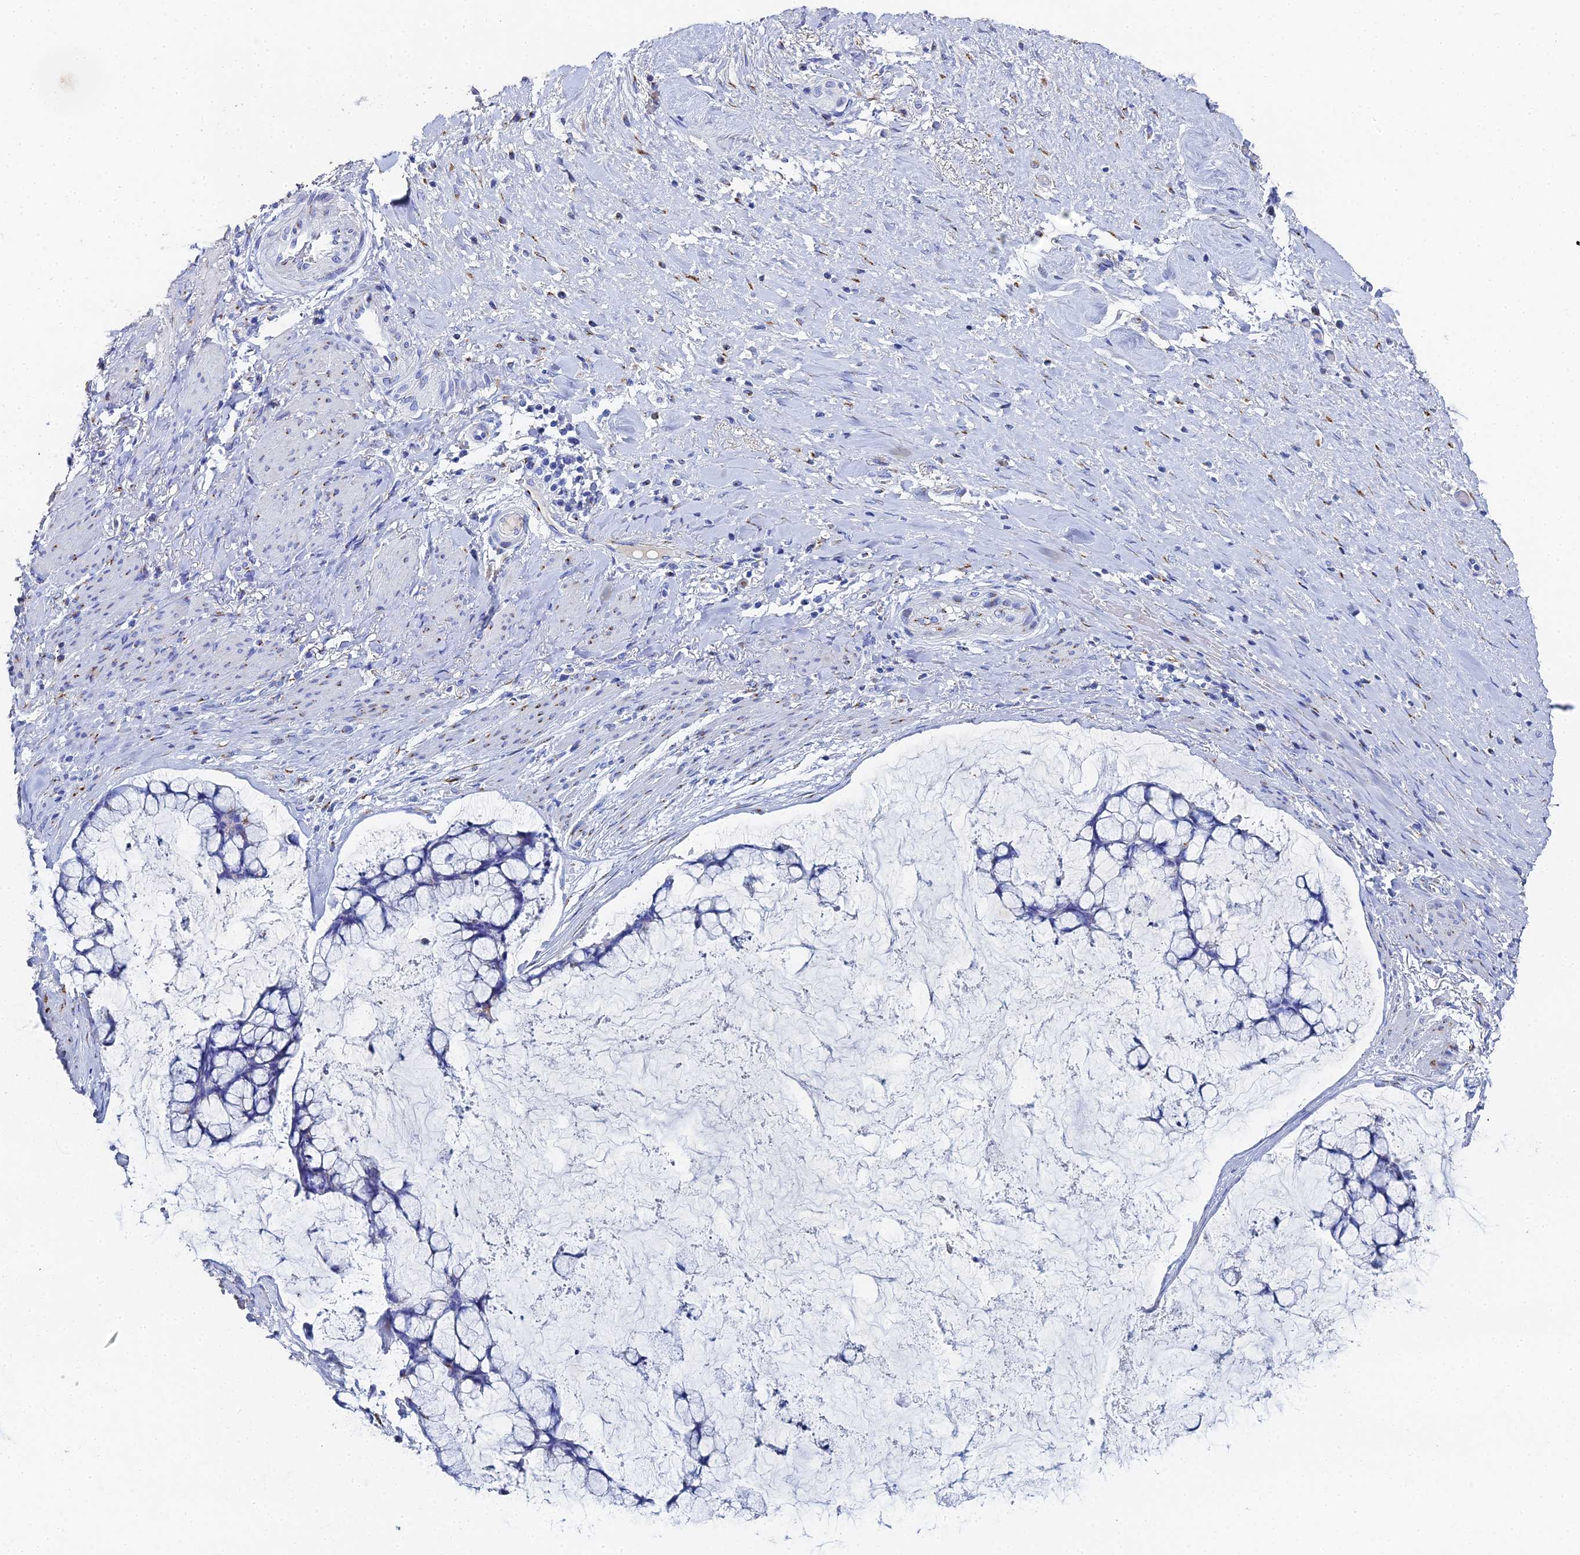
{"staining": {"intensity": "negative", "quantity": "none", "location": "none"}, "tissue": "ovarian cancer", "cell_type": "Tumor cells", "image_type": "cancer", "snomed": [{"axis": "morphology", "description": "Cystadenocarcinoma, mucinous, NOS"}, {"axis": "topography", "description": "Ovary"}], "caption": "There is no significant staining in tumor cells of ovarian cancer (mucinous cystadenocarcinoma).", "gene": "ENSG00000268674", "patient": {"sex": "female", "age": 42}}